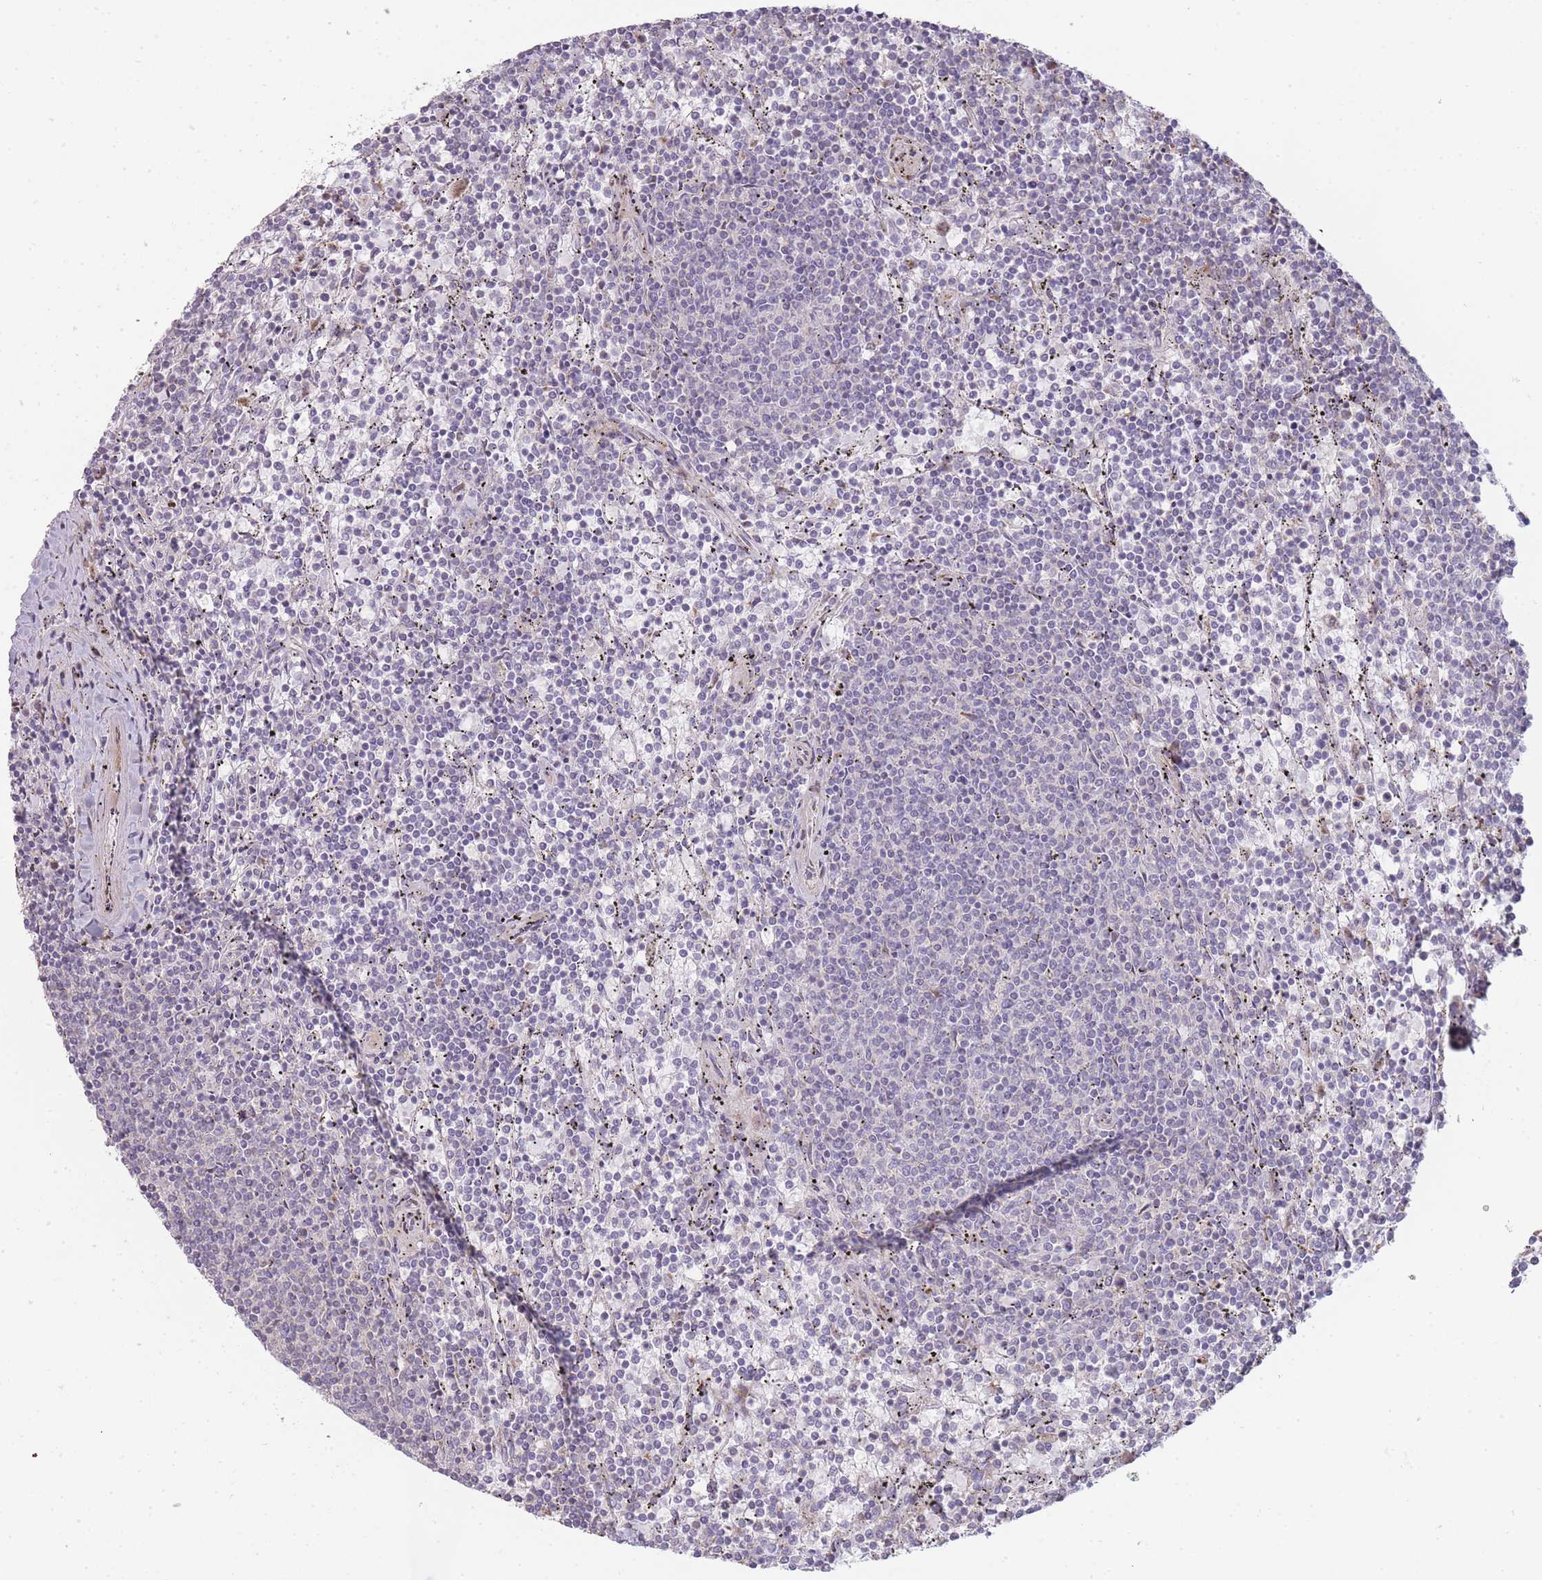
{"staining": {"intensity": "negative", "quantity": "none", "location": "none"}, "tissue": "lymphoma", "cell_type": "Tumor cells", "image_type": "cancer", "snomed": [{"axis": "morphology", "description": "Malignant lymphoma, non-Hodgkin's type, Low grade"}, {"axis": "topography", "description": "Spleen"}], "caption": "Human malignant lymphoma, non-Hodgkin's type (low-grade) stained for a protein using IHC reveals no staining in tumor cells.", "gene": "PPP3R2", "patient": {"sex": "female", "age": 50}}